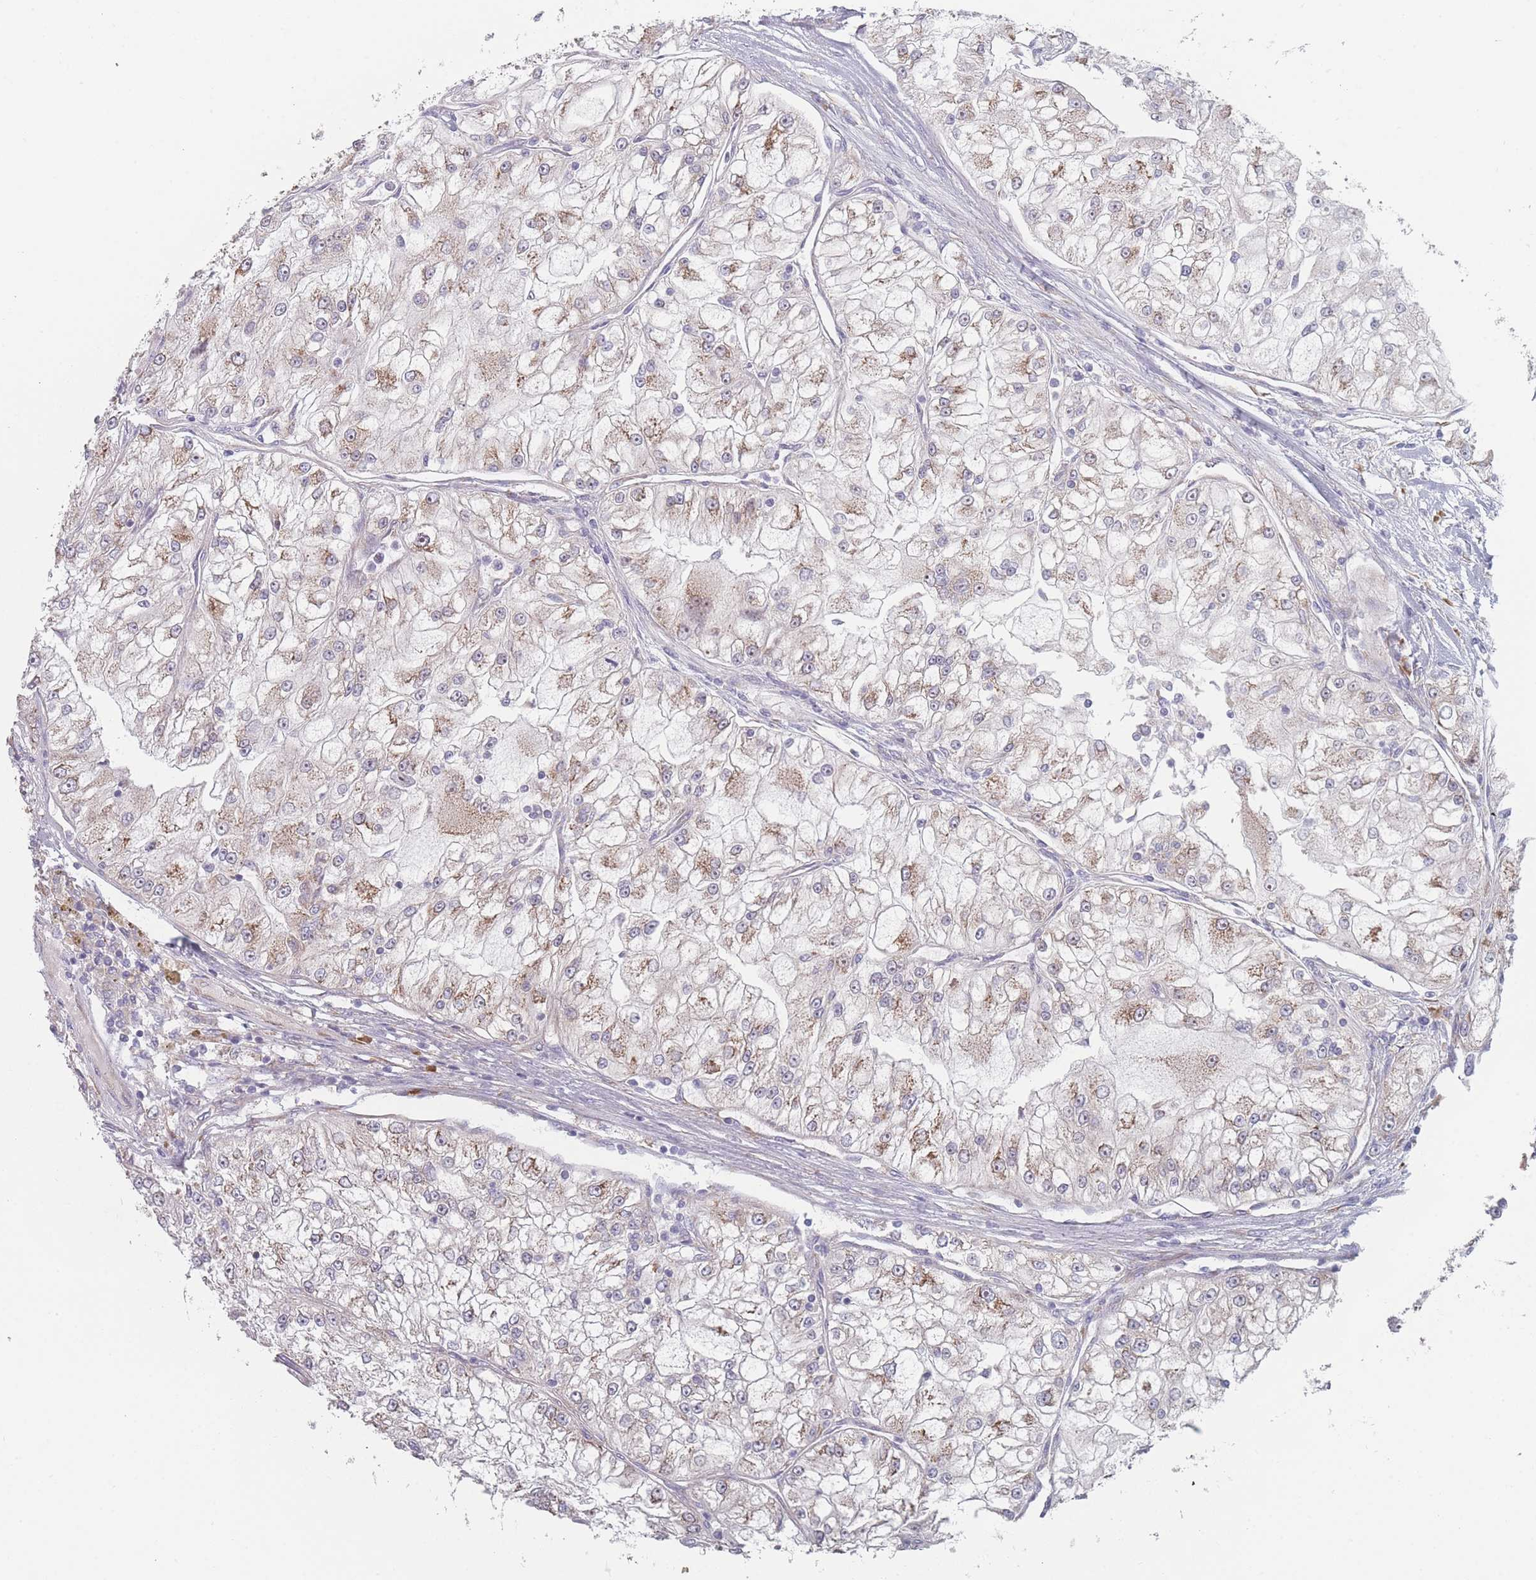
{"staining": {"intensity": "moderate", "quantity": "<25%", "location": "cytoplasmic/membranous"}, "tissue": "renal cancer", "cell_type": "Tumor cells", "image_type": "cancer", "snomed": [{"axis": "morphology", "description": "Adenocarcinoma, NOS"}, {"axis": "topography", "description": "Kidney"}], "caption": "Tumor cells display moderate cytoplasmic/membranous positivity in approximately <25% of cells in adenocarcinoma (renal). The staining was performed using DAB (3,3'-diaminobenzidine) to visualize the protein expression in brown, while the nuclei were stained in blue with hematoxylin (Magnification: 20x).", "gene": "CACNG5", "patient": {"sex": "female", "age": 72}}